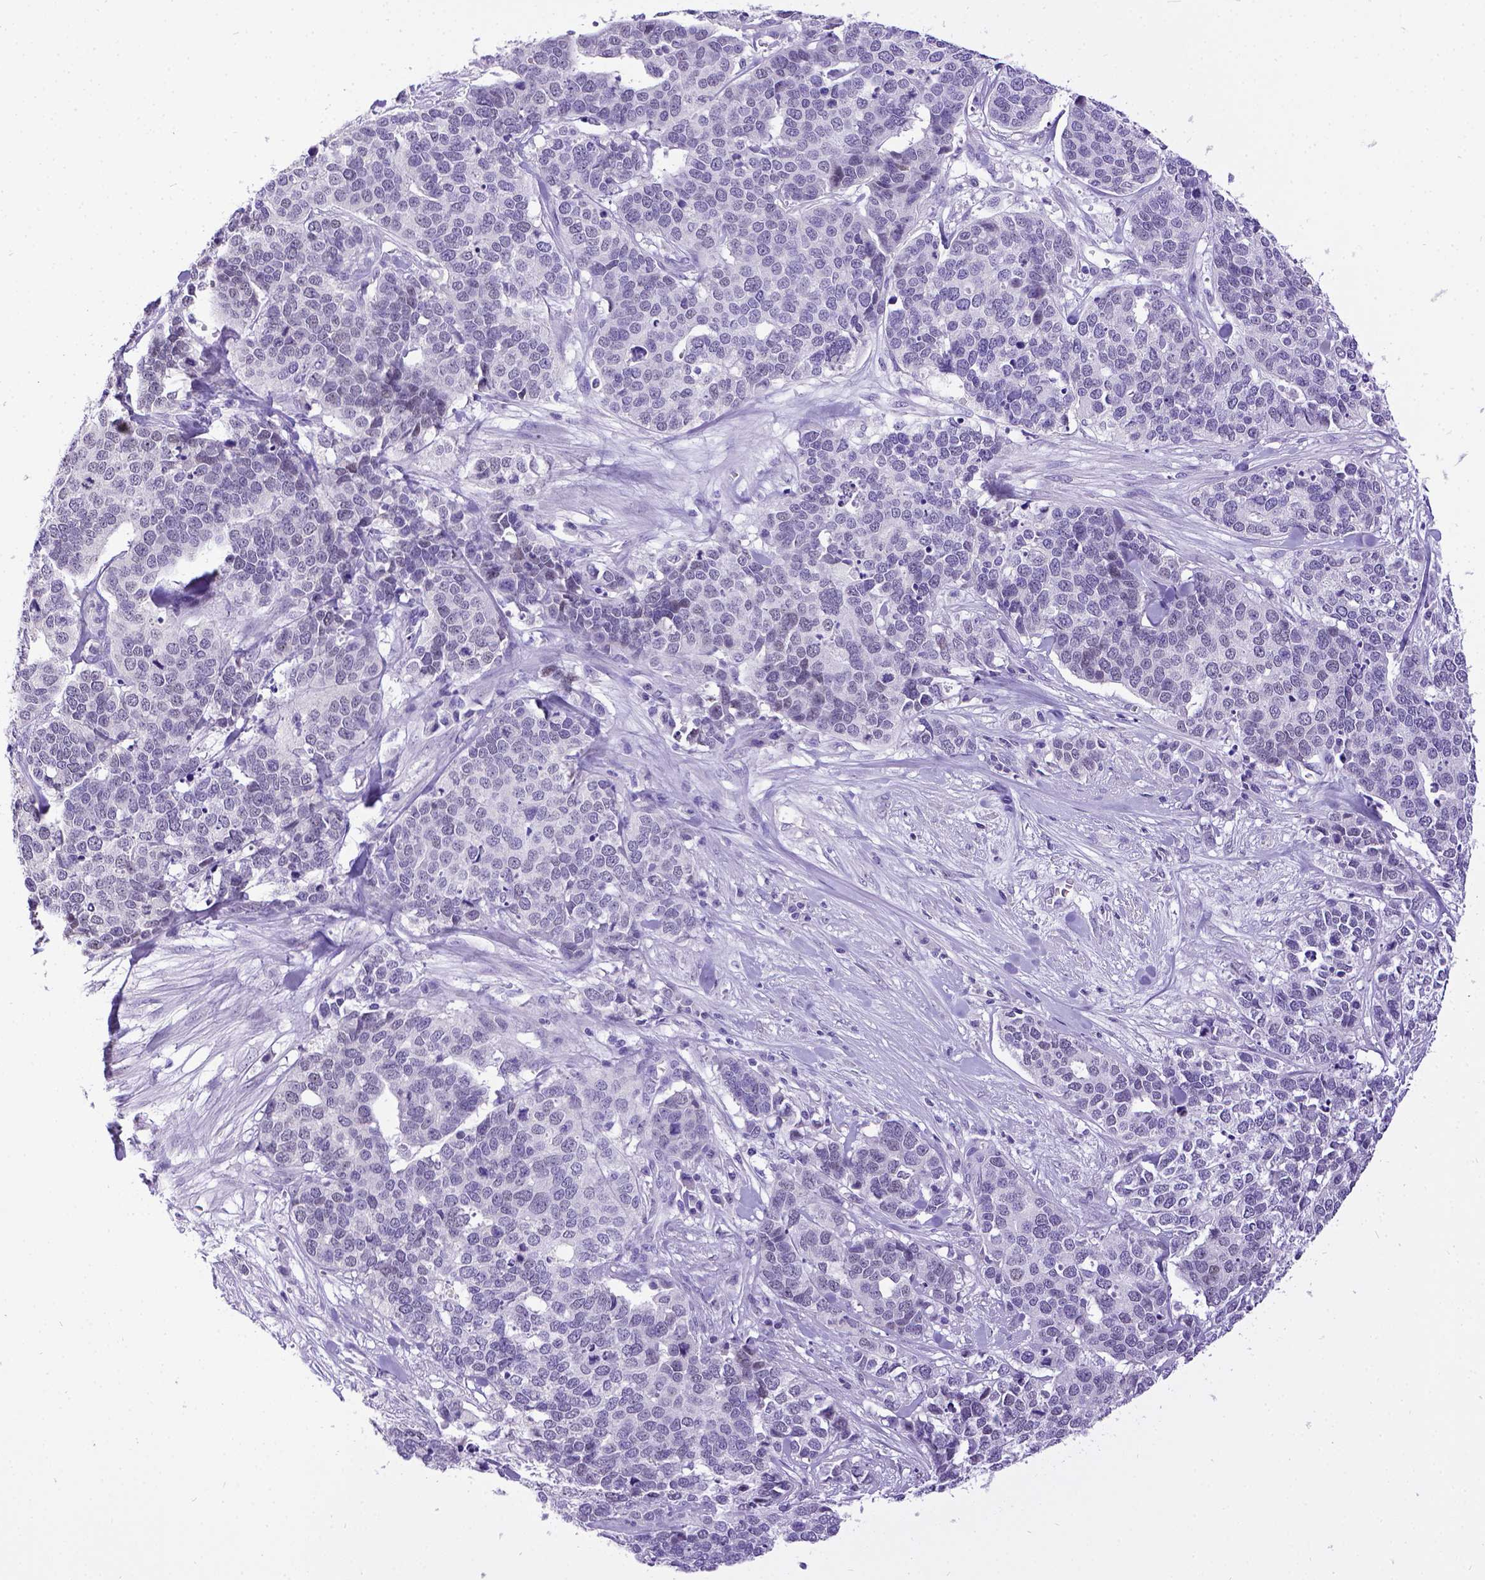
{"staining": {"intensity": "negative", "quantity": "none", "location": "none"}, "tissue": "ovarian cancer", "cell_type": "Tumor cells", "image_type": "cancer", "snomed": [{"axis": "morphology", "description": "Carcinoma, endometroid"}, {"axis": "topography", "description": "Ovary"}], "caption": "A photomicrograph of human ovarian cancer is negative for staining in tumor cells.", "gene": "ESR1", "patient": {"sex": "female", "age": 65}}